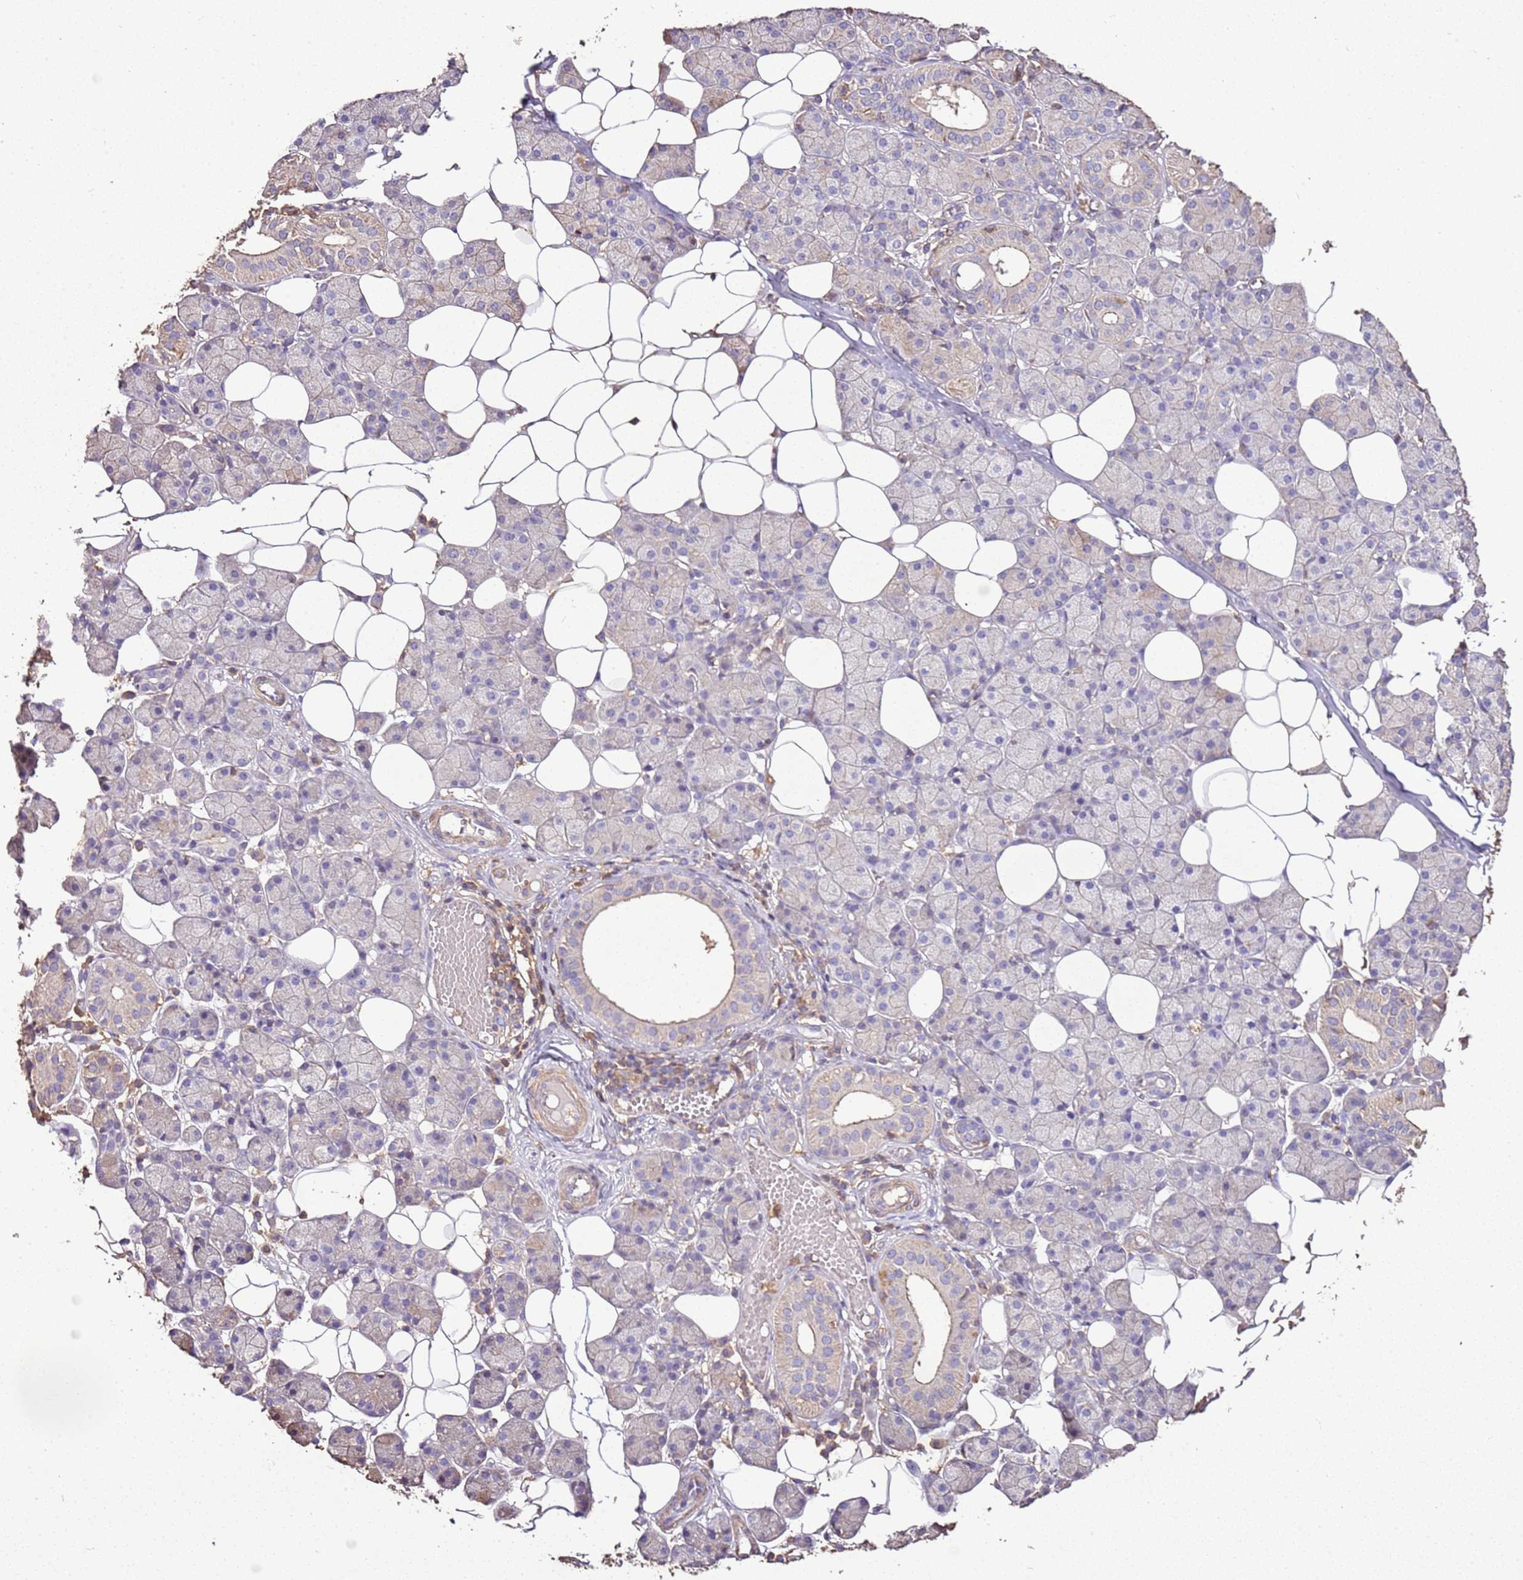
{"staining": {"intensity": "moderate", "quantity": "<25%", "location": "cytoplasmic/membranous"}, "tissue": "salivary gland", "cell_type": "Glandular cells", "image_type": "normal", "snomed": [{"axis": "morphology", "description": "Normal tissue, NOS"}, {"axis": "topography", "description": "Salivary gland"}], "caption": "The image displays staining of unremarkable salivary gland, revealing moderate cytoplasmic/membranous protein staining (brown color) within glandular cells.", "gene": "ARL10", "patient": {"sex": "female", "age": 33}}